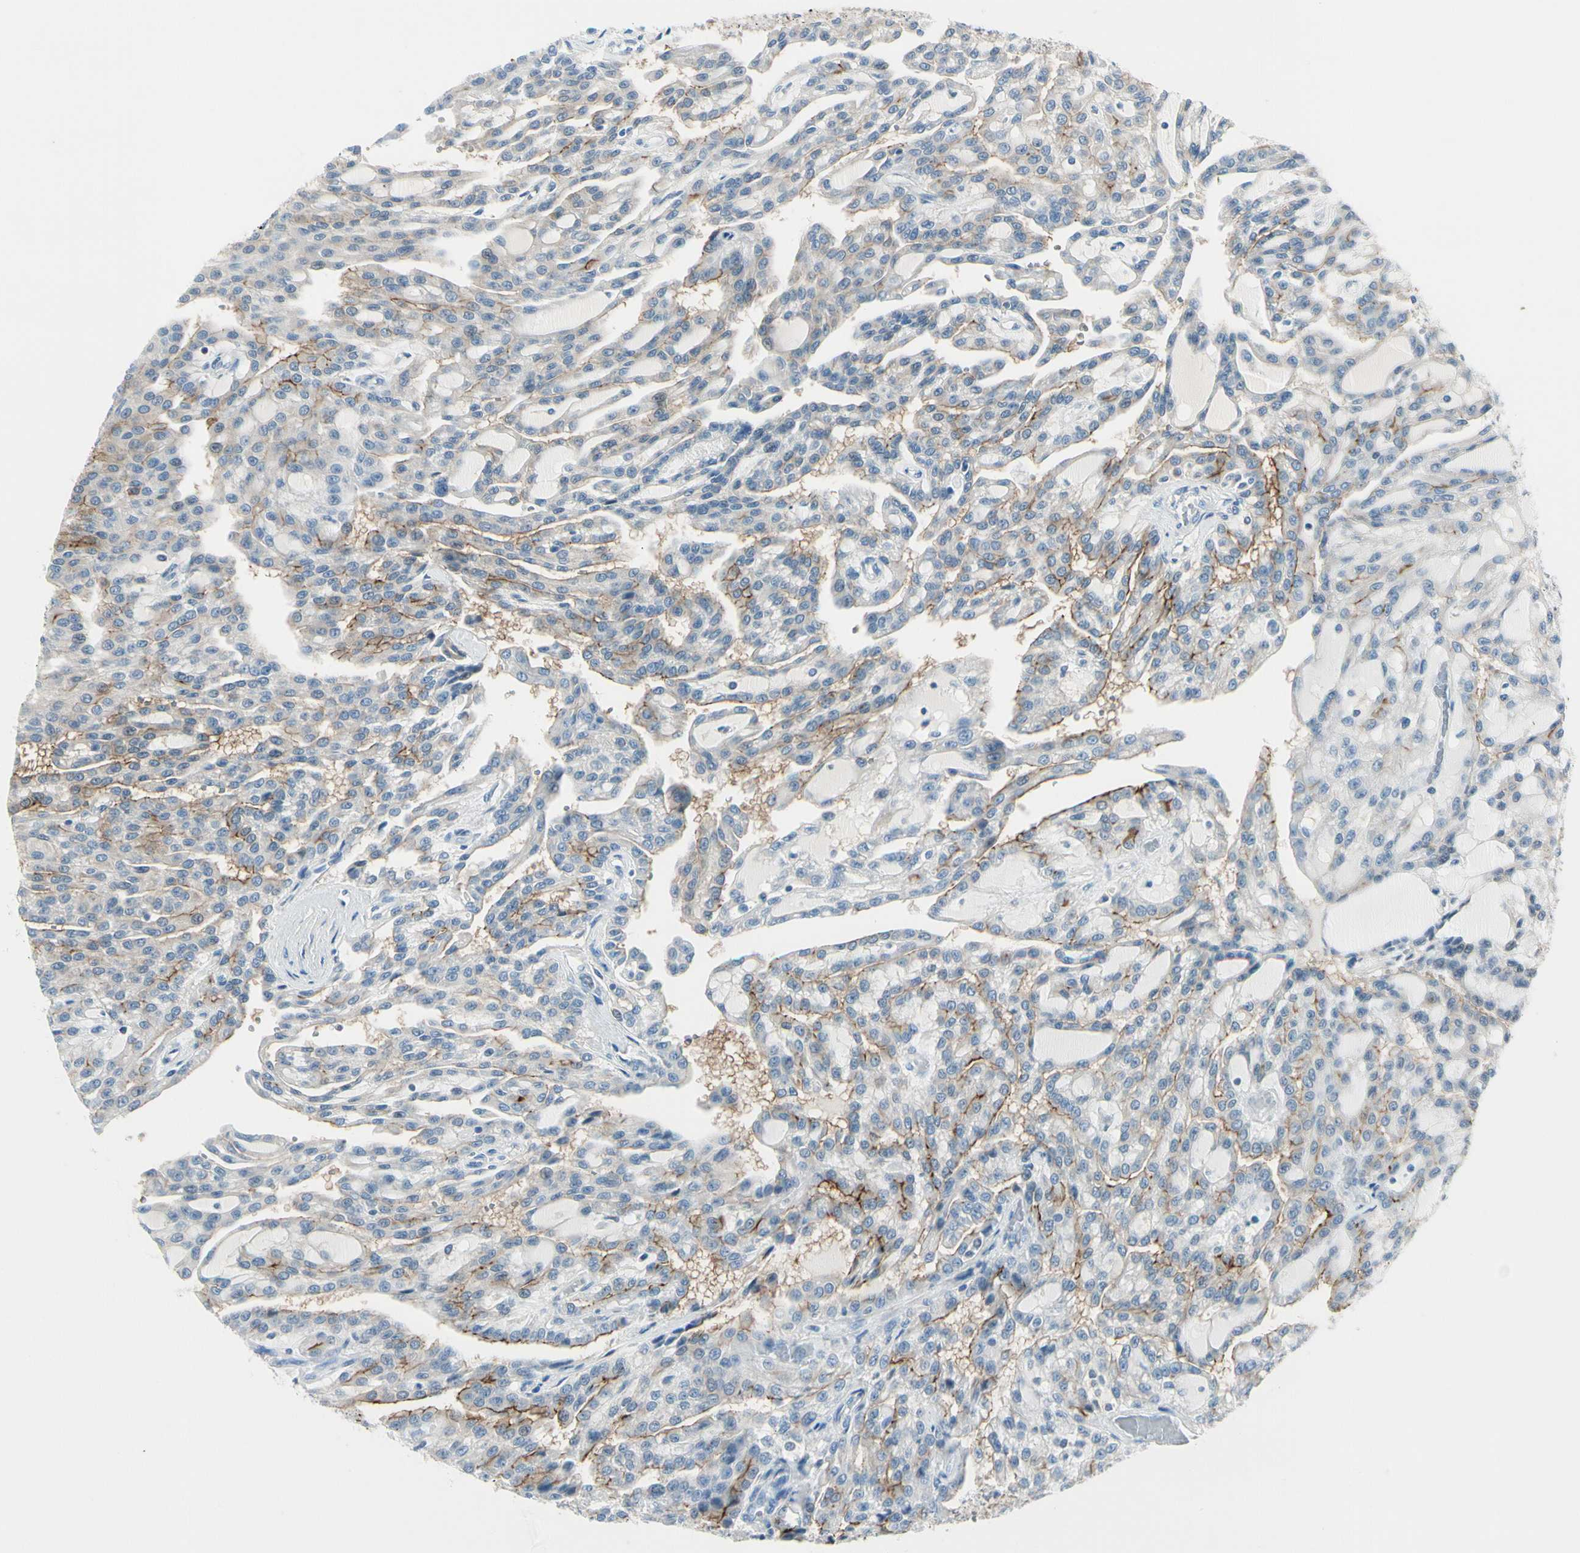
{"staining": {"intensity": "moderate", "quantity": "<25%", "location": "cytoplasmic/membranous"}, "tissue": "renal cancer", "cell_type": "Tumor cells", "image_type": "cancer", "snomed": [{"axis": "morphology", "description": "Adenocarcinoma, NOS"}, {"axis": "topography", "description": "Kidney"}], "caption": "Immunohistochemical staining of human adenocarcinoma (renal) reveals low levels of moderate cytoplasmic/membranous protein expression in about <25% of tumor cells. (Stains: DAB in brown, nuclei in blue, Microscopy: brightfield microscopy at high magnification).", "gene": "PEBP1", "patient": {"sex": "male", "age": 63}}